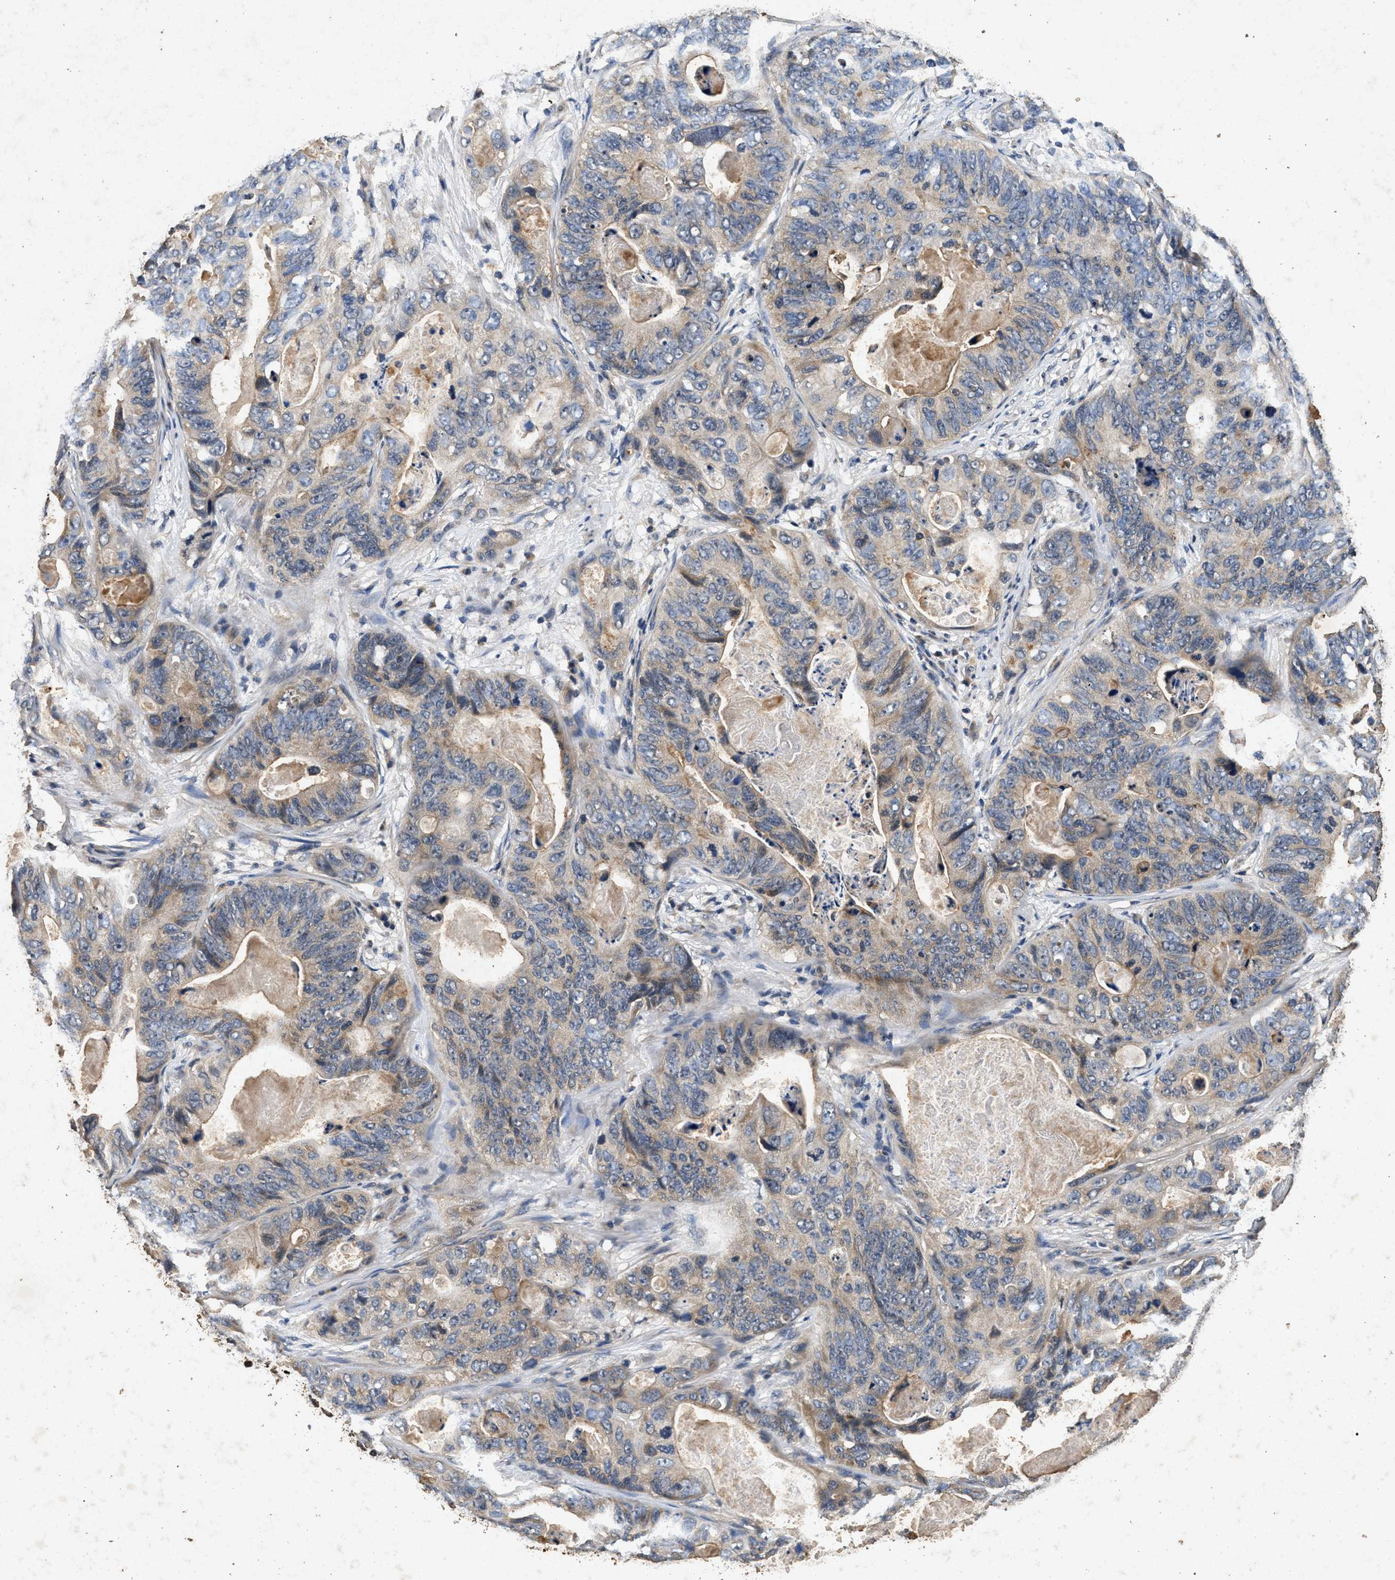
{"staining": {"intensity": "weak", "quantity": "<25%", "location": "cytoplasmic/membranous"}, "tissue": "stomach cancer", "cell_type": "Tumor cells", "image_type": "cancer", "snomed": [{"axis": "morphology", "description": "Adenocarcinoma, NOS"}, {"axis": "topography", "description": "Stomach"}], "caption": "High magnification brightfield microscopy of stomach cancer stained with DAB (brown) and counterstained with hematoxylin (blue): tumor cells show no significant positivity.", "gene": "PPP1CC", "patient": {"sex": "female", "age": 89}}